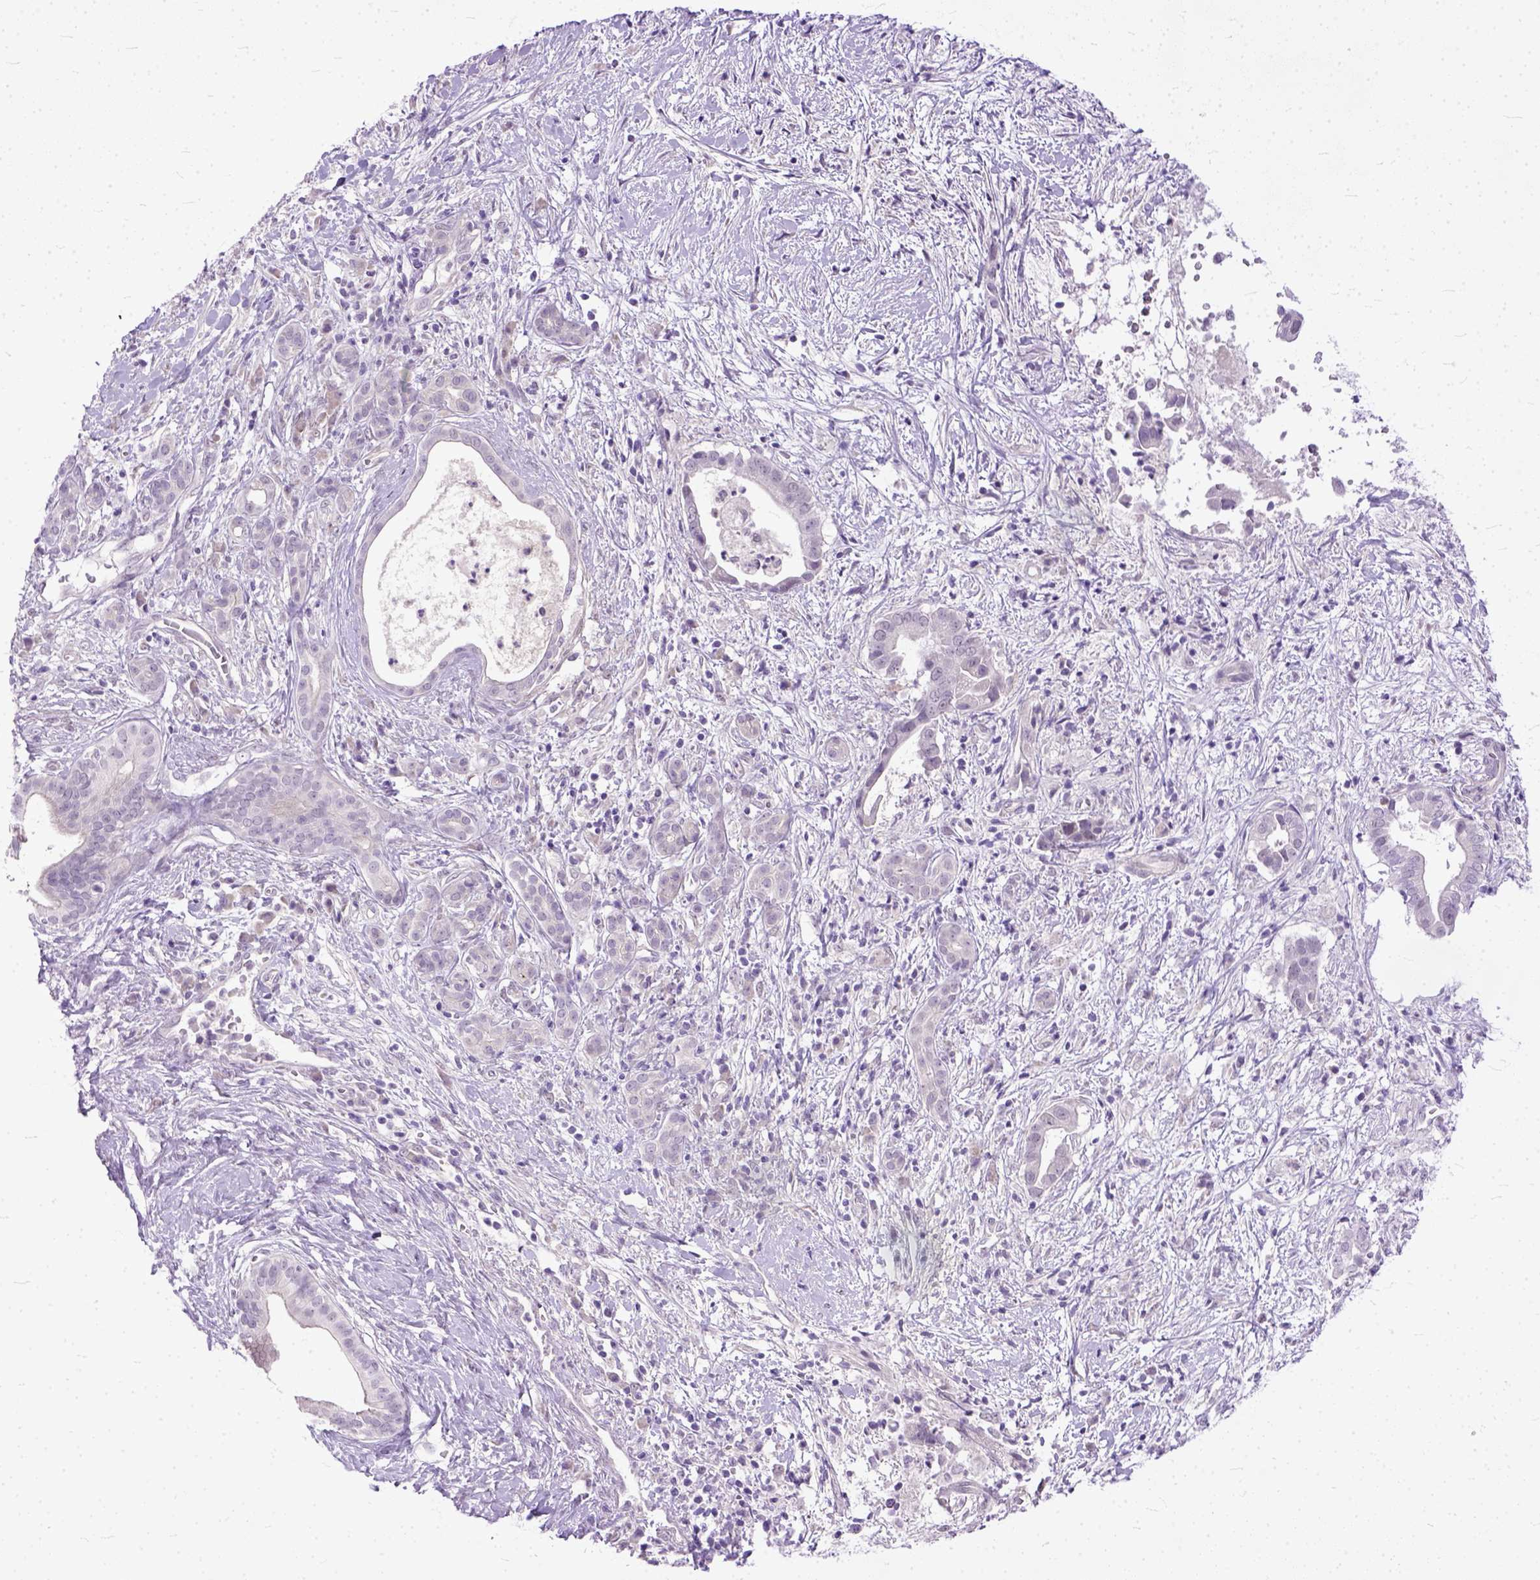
{"staining": {"intensity": "negative", "quantity": "none", "location": "none"}, "tissue": "pancreatic cancer", "cell_type": "Tumor cells", "image_type": "cancer", "snomed": [{"axis": "morphology", "description": "Adenocarcinoma, NOS"}, {"axis": "topography", "description": "Pancreas"}], "caption": "This is an IHC histopathology image of human pancreatic cancer. There is no positivity in tumor cells.", "gene": "TCEAL7", "patient": {"sex": "male", "age": 61}}